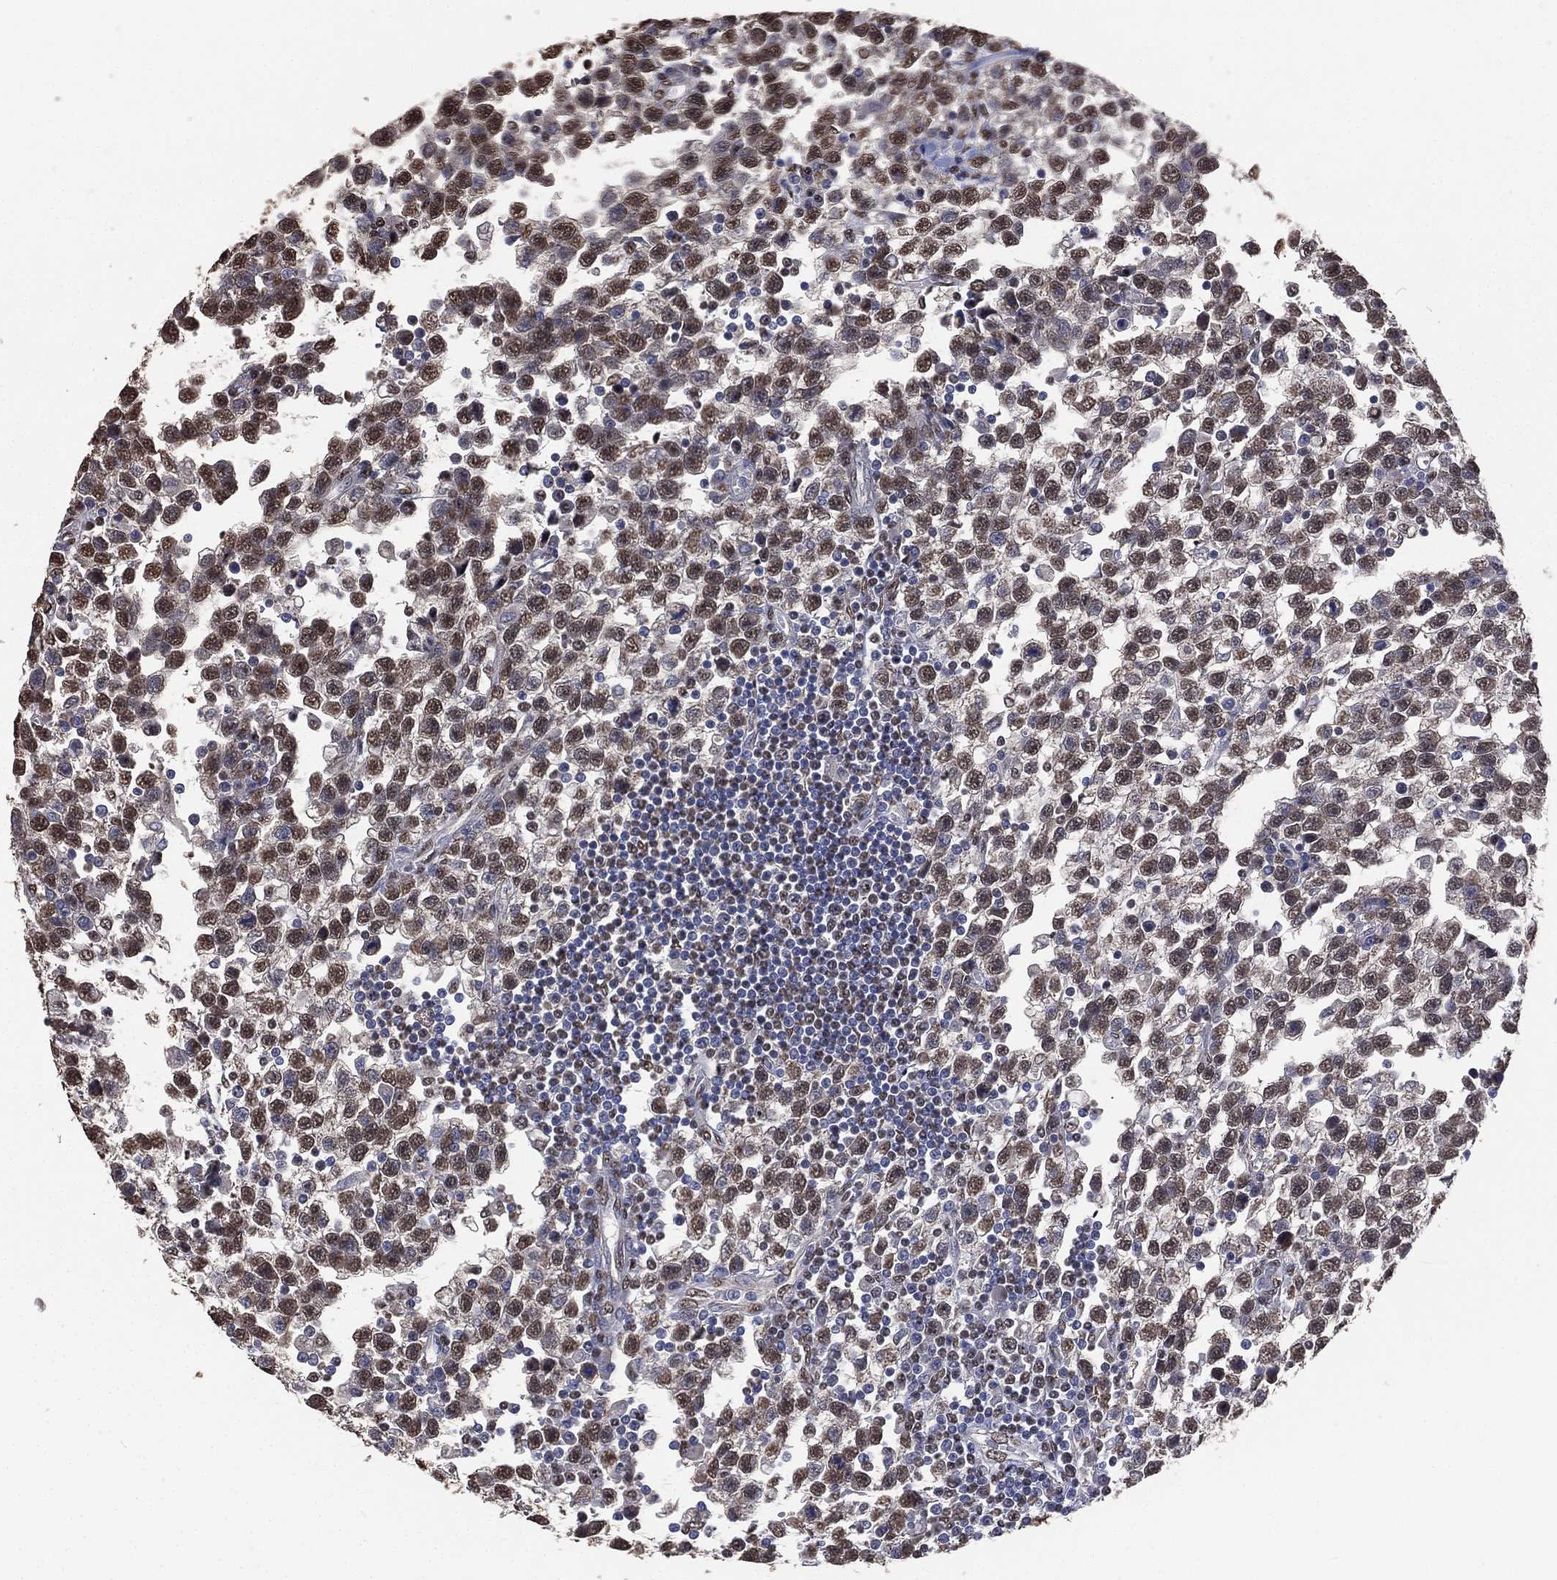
{"staining": {"intensity": "moderate", "quantity": "25%-75%", "location": "nuclear"}, "tissue": "testis cancer", "cell_type": "Tumor cells", "image_type": "cancer", "snomed": [{"axis": "morphology", "description": "Seminoma, NOS"}, {"axis": "topography", "description": "Testis"}], "caption": "Testis seminoma was stained to show a protein in brown. There is medium levels of moderate nuclear positivity in about 25%-75% of tumor cells.", "gene": "ALDH7A1", "patient": {"sex": "male", "age": 34}}